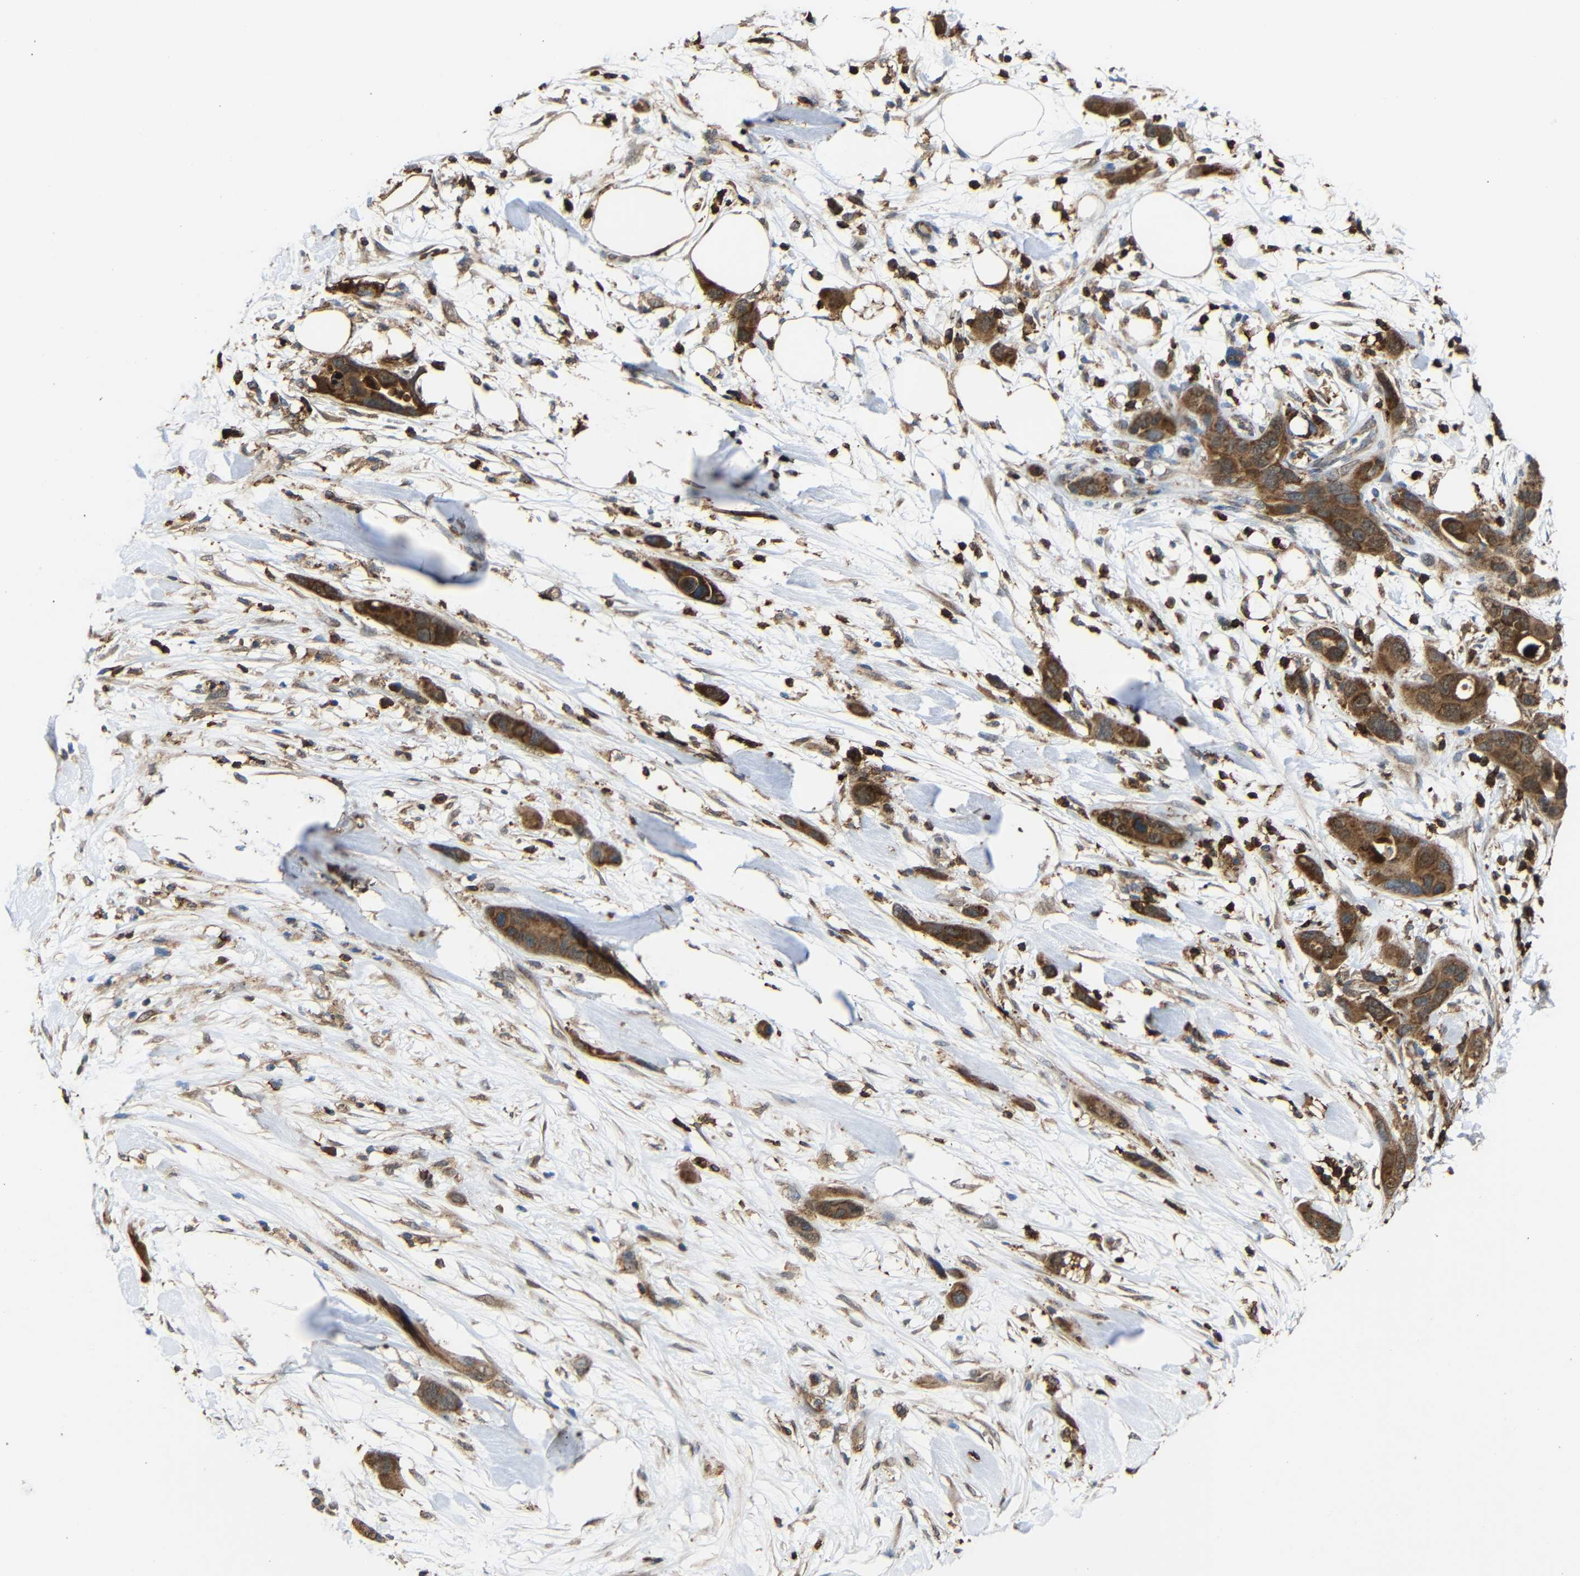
{"staining": {"intensity": "moderate", "quantity": ">75%", "location": "cytoplasmic/membranous"}, "tissue": "pancreatic cancer", "cell_type": "Tumor cells", "image_type": "cancer", "snomed": [{"axis": "morphology", "description": "Adenocarcinoma, NOS"}, {"axis": "topography", "description": "Pancreas"}], "caption": "Immunohistochemistry histopathology image of pancreatic cancer stained for a protein (brown), which reveals medium levels of moderate cytoplasmic/membranous staining in about >75% of tumor cells.", "gene": "C1GALT1", "patient": {"sex": "female", "age": 71}}